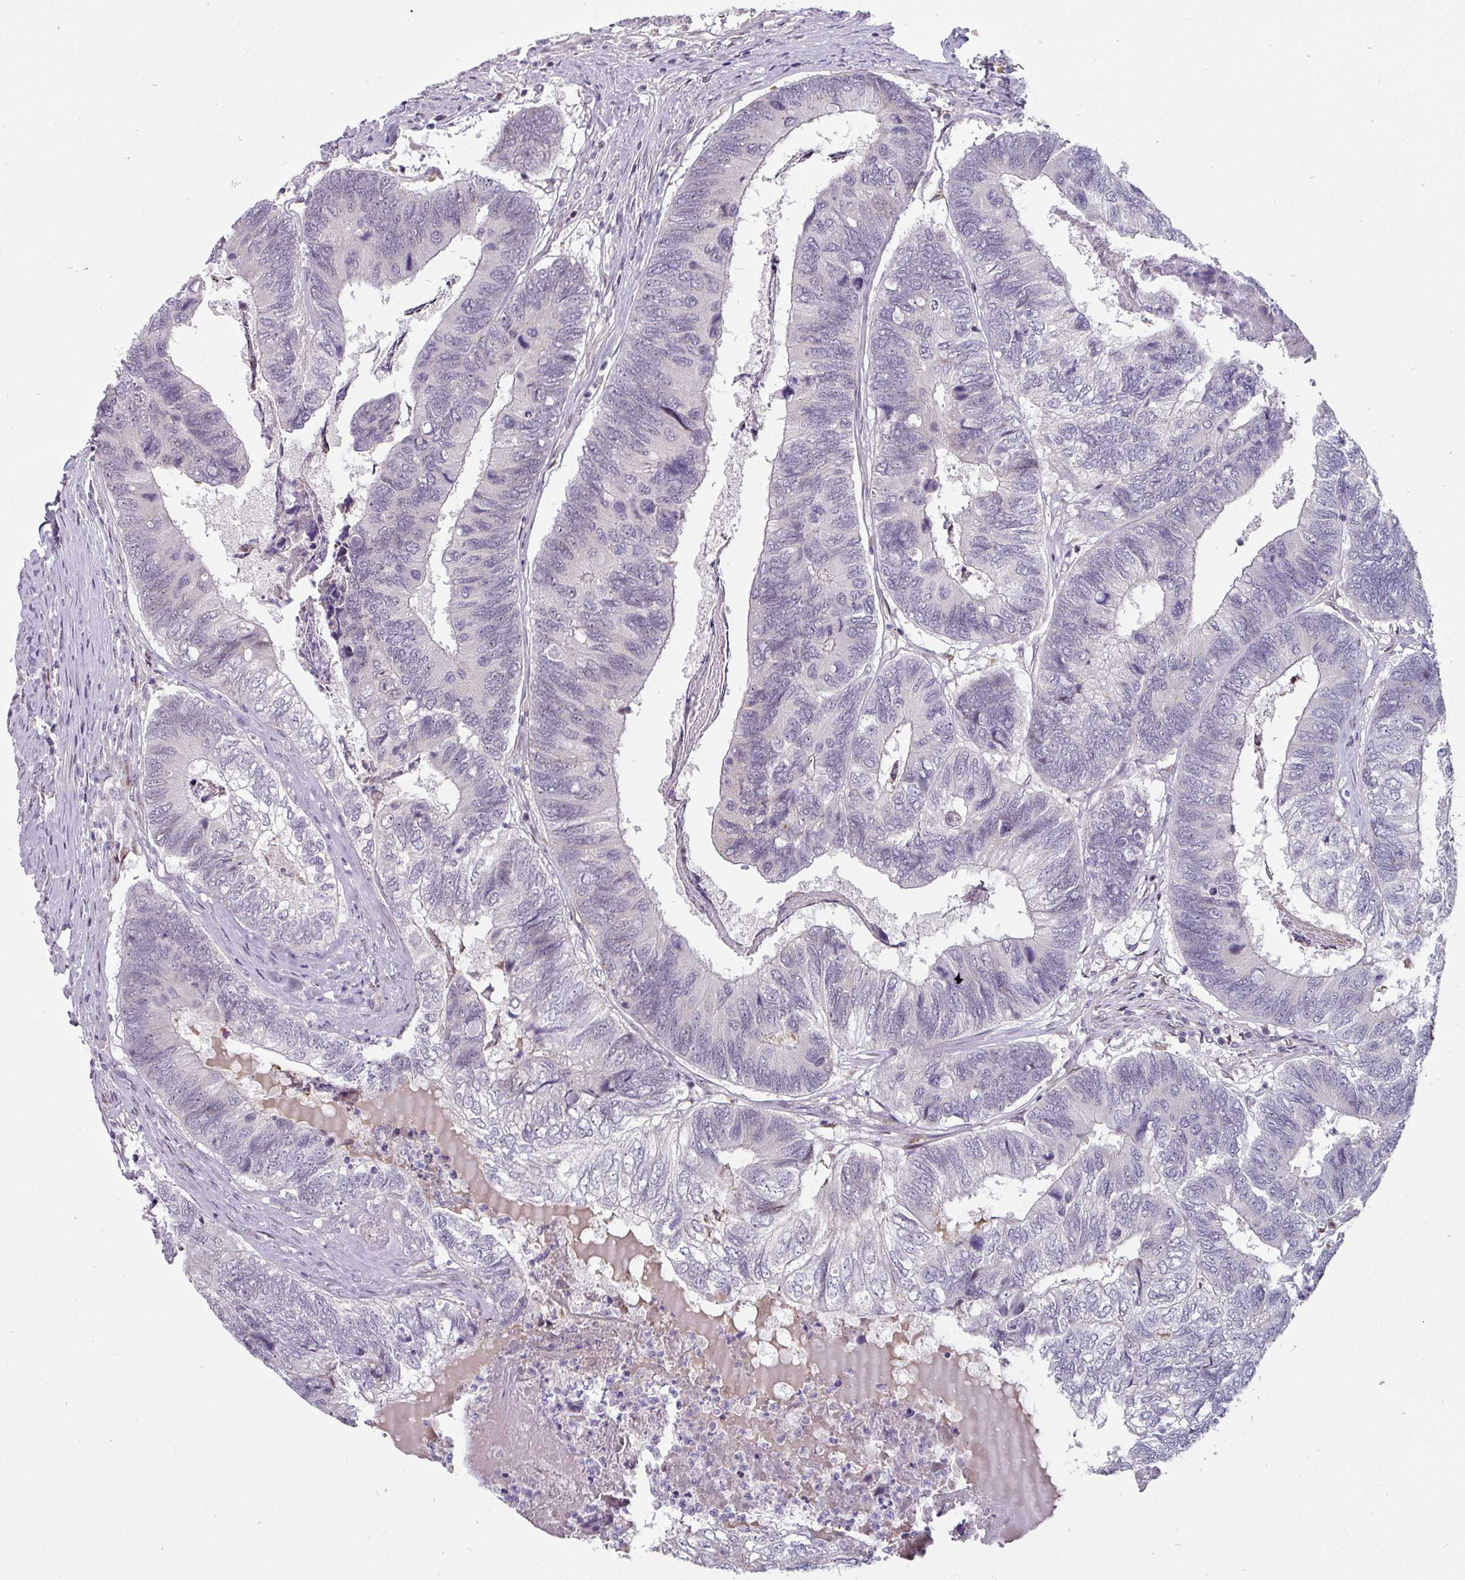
{"staining": {"intensity": "negative", "quantity": "none", "location": "none"}, "tissue": "colorectal cancer", "cell_type": "Tumor cells", "image_type": "cancer", "snomed": [{"axis": "morphology", "description": "Adenocarcinoma, NOS"}, {"axis": "topography", "description": "Colon"}], "caption": "Protein analysis of adenocarcinoma (colorectal) exhibits no significant expression in tumor cells.", "gene": "SWSAP1", "patient": {"sex": "female", "age": 67}}